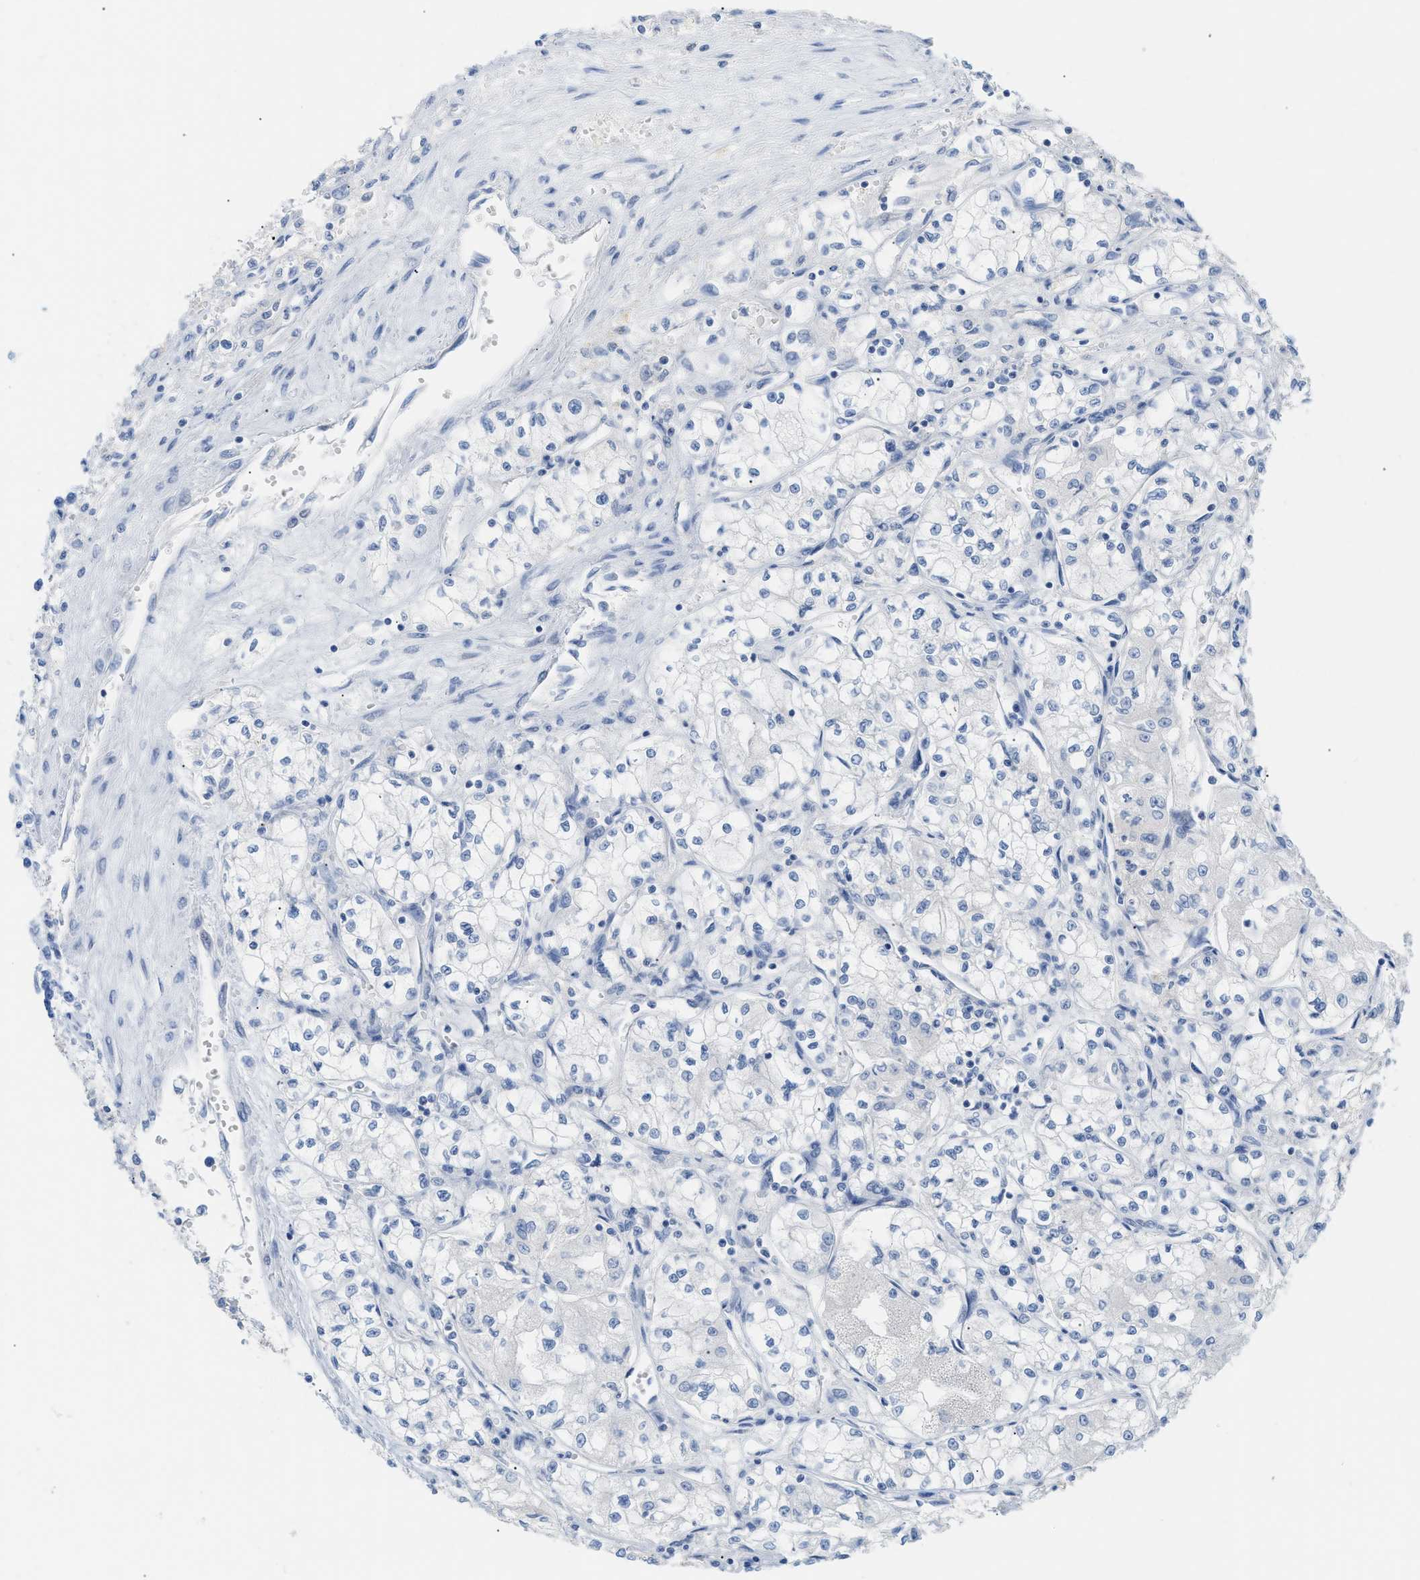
{"staining": {"intensity": "negative", "quantity": "none", "location": "none"}, "tissue": "renal cancer", "cell_type": "Tumor cells", "image_type": "cancer", "snomed": [{"axis": "morphology", "description": "Normal tissue, NOS"}, {"axis": "morphology", "description": "Adenocarcinoma, NOS"}, {"axis": "topography", "description": "Kidney"}], "caption": "DAB (3,3'-diaminobenzidine) immunohistochemical staining of human renal adenocarcinoma displays no significant staining in tumor cells.", "gene": "PAPPA", "patient": {"sex": "male", "age": 59}}